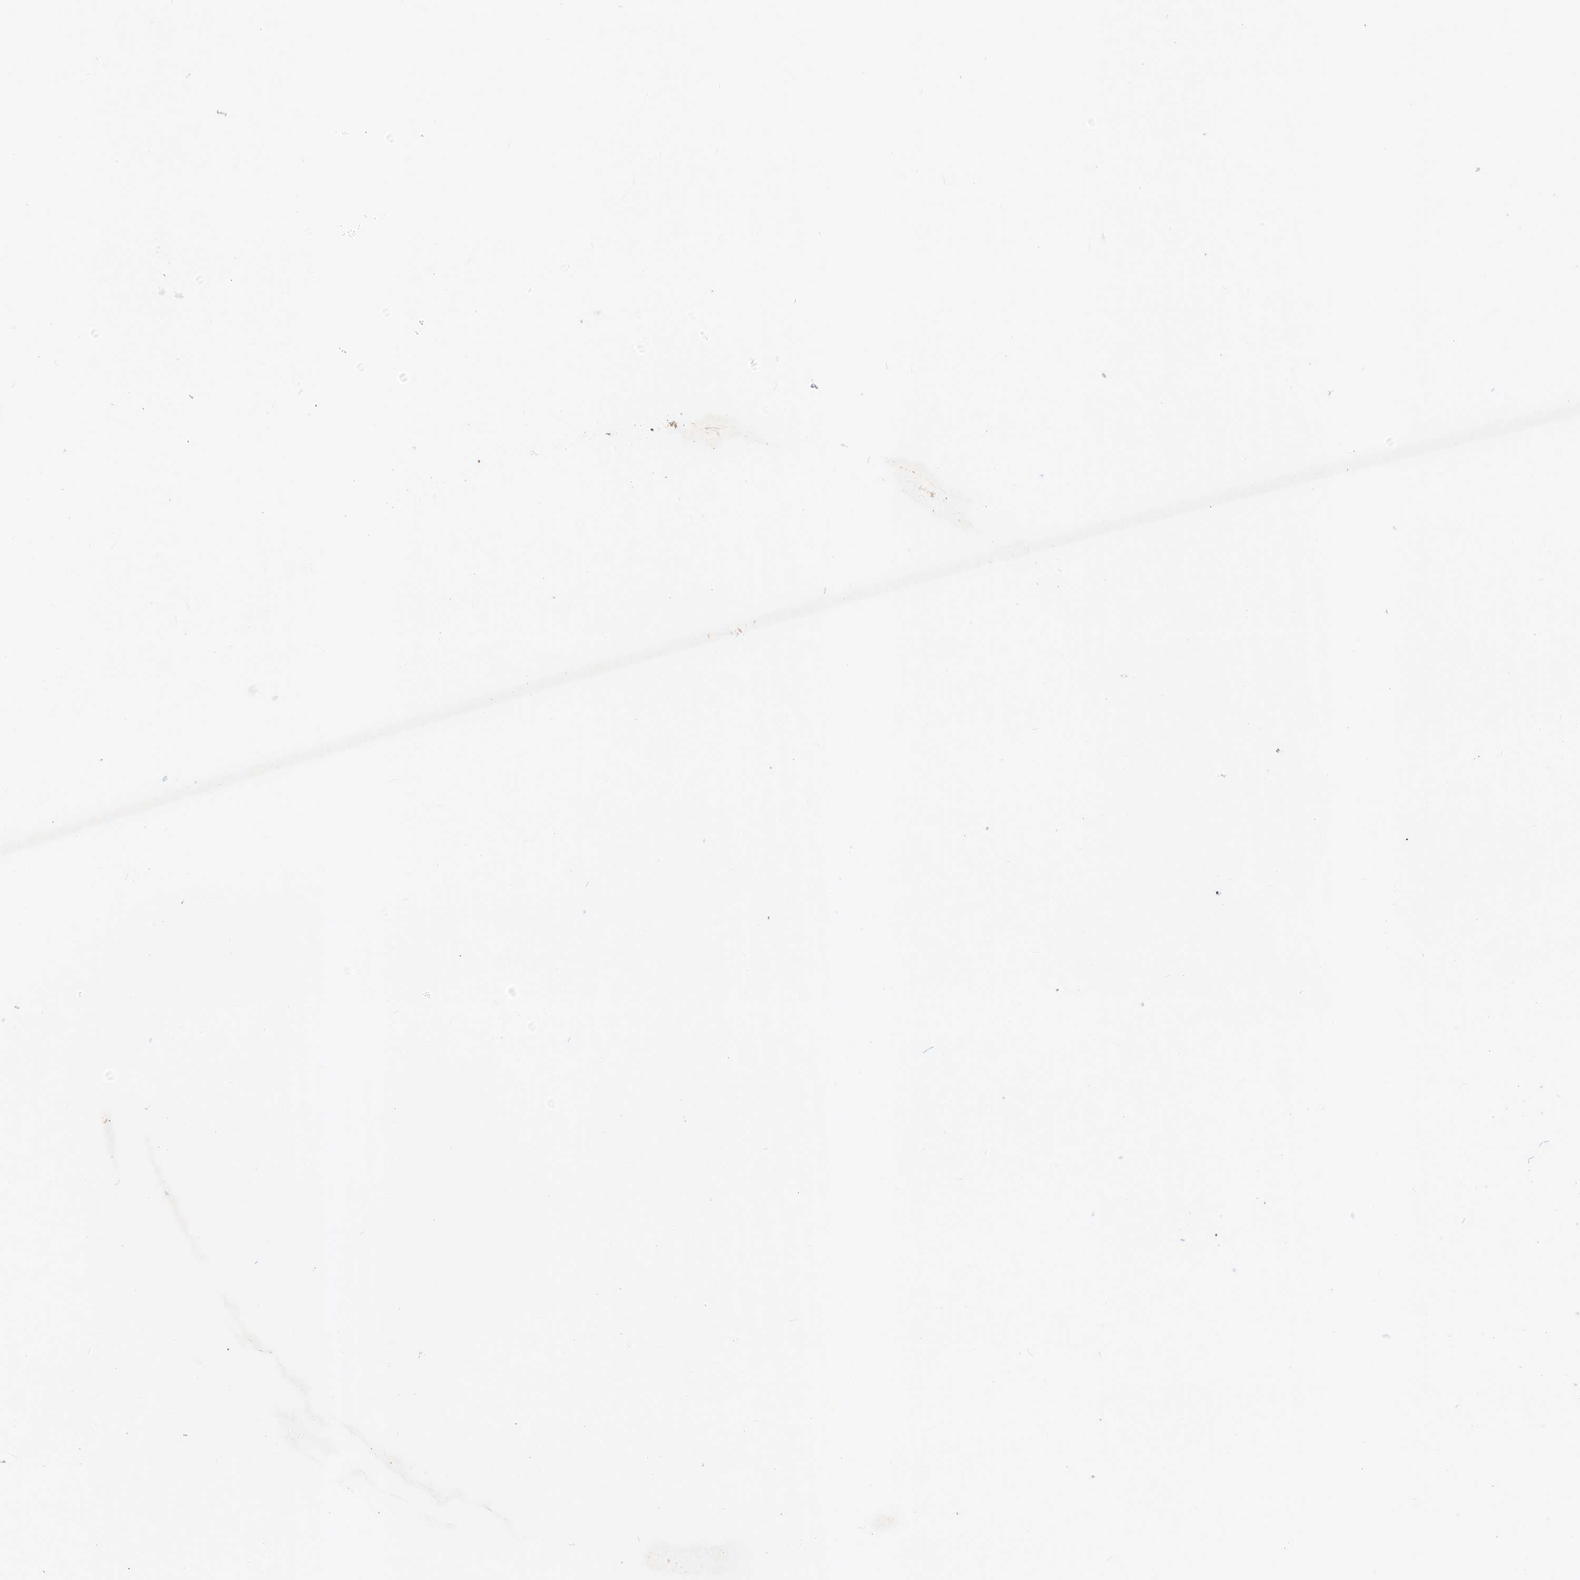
{"staining": {"intensity": "moderate", "quantity": ">75%", "location": "cytoplasmic/membranous"}, "tissue": "skin", "cell_type": "Fibroblasts", "image_type": "normal", "snomed": [{"axis": "morphology", "description": "Normal tissue, NOS"}, {"axis": "morphology", "description": "Malignant melanoma, Metastatic site"}, {"axis": "topography", "description": "Skin"}], "caption": "The micrograph reveals staining of unremarkable skin, revealing moderate cytoplasmic/membranous protein expression (brown color) within fibroblasts.", "gene": "GPATCH2", "patient": {"sex": "male", "age": 41}}